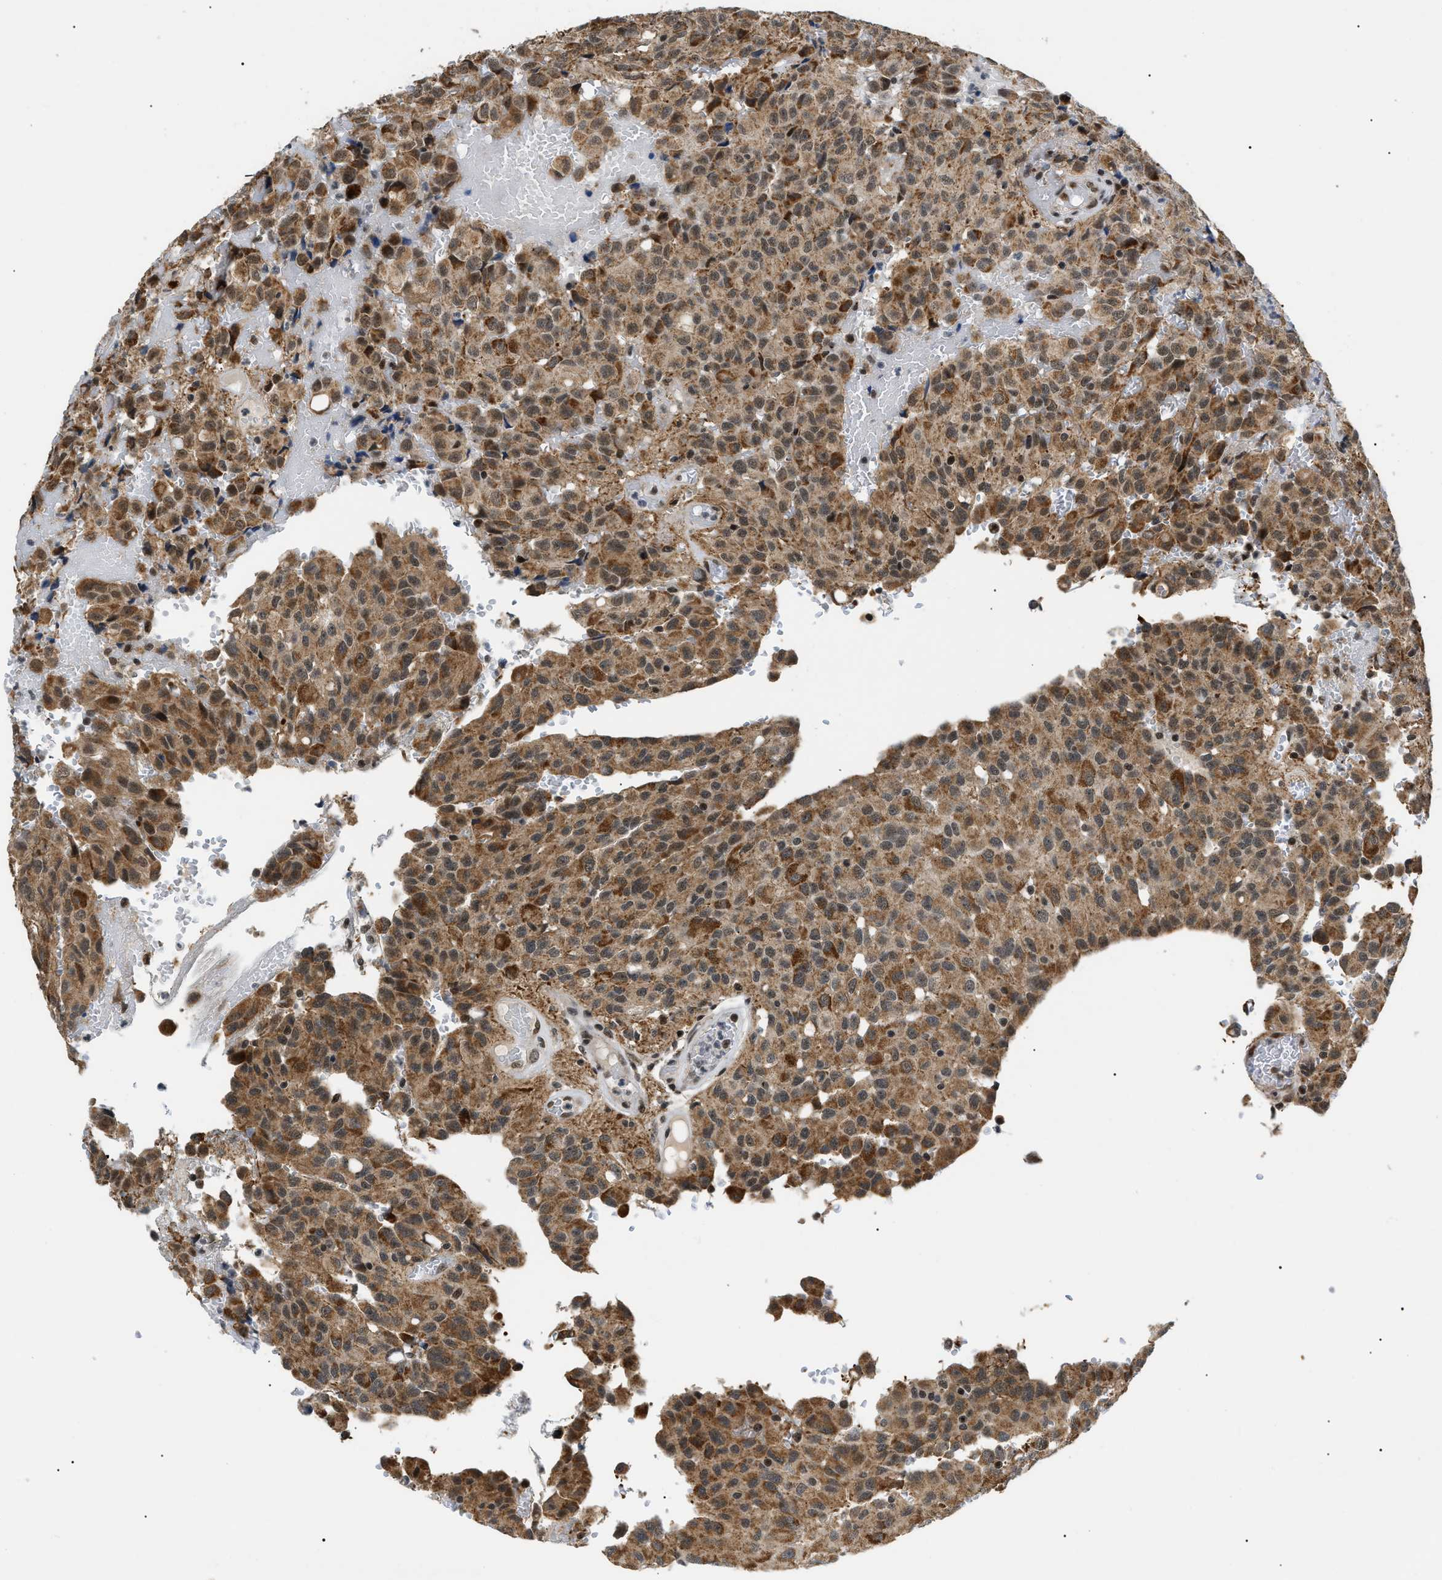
{"staining": {"intensity": "moderate", "quantity": ">75%", "location": "cytoplasmic/membranous"}, "tissue": "glioma", "cell_type": "Tumor cells", "image_type": "cancer", "snomed": [{"axis": "morphology", "description": "Glioma, malignant, High grade"}, {"axis": "topography", "description": "Brain"}], "caption": "There is medium levels of moderate cytoplasmic/membranous positivity in tumor cells of glioma, as demonstrated by immunohistochemical staining (brown color).", "gene": "ZBTB11", "patient": {"sex": "male", "age": 32}}